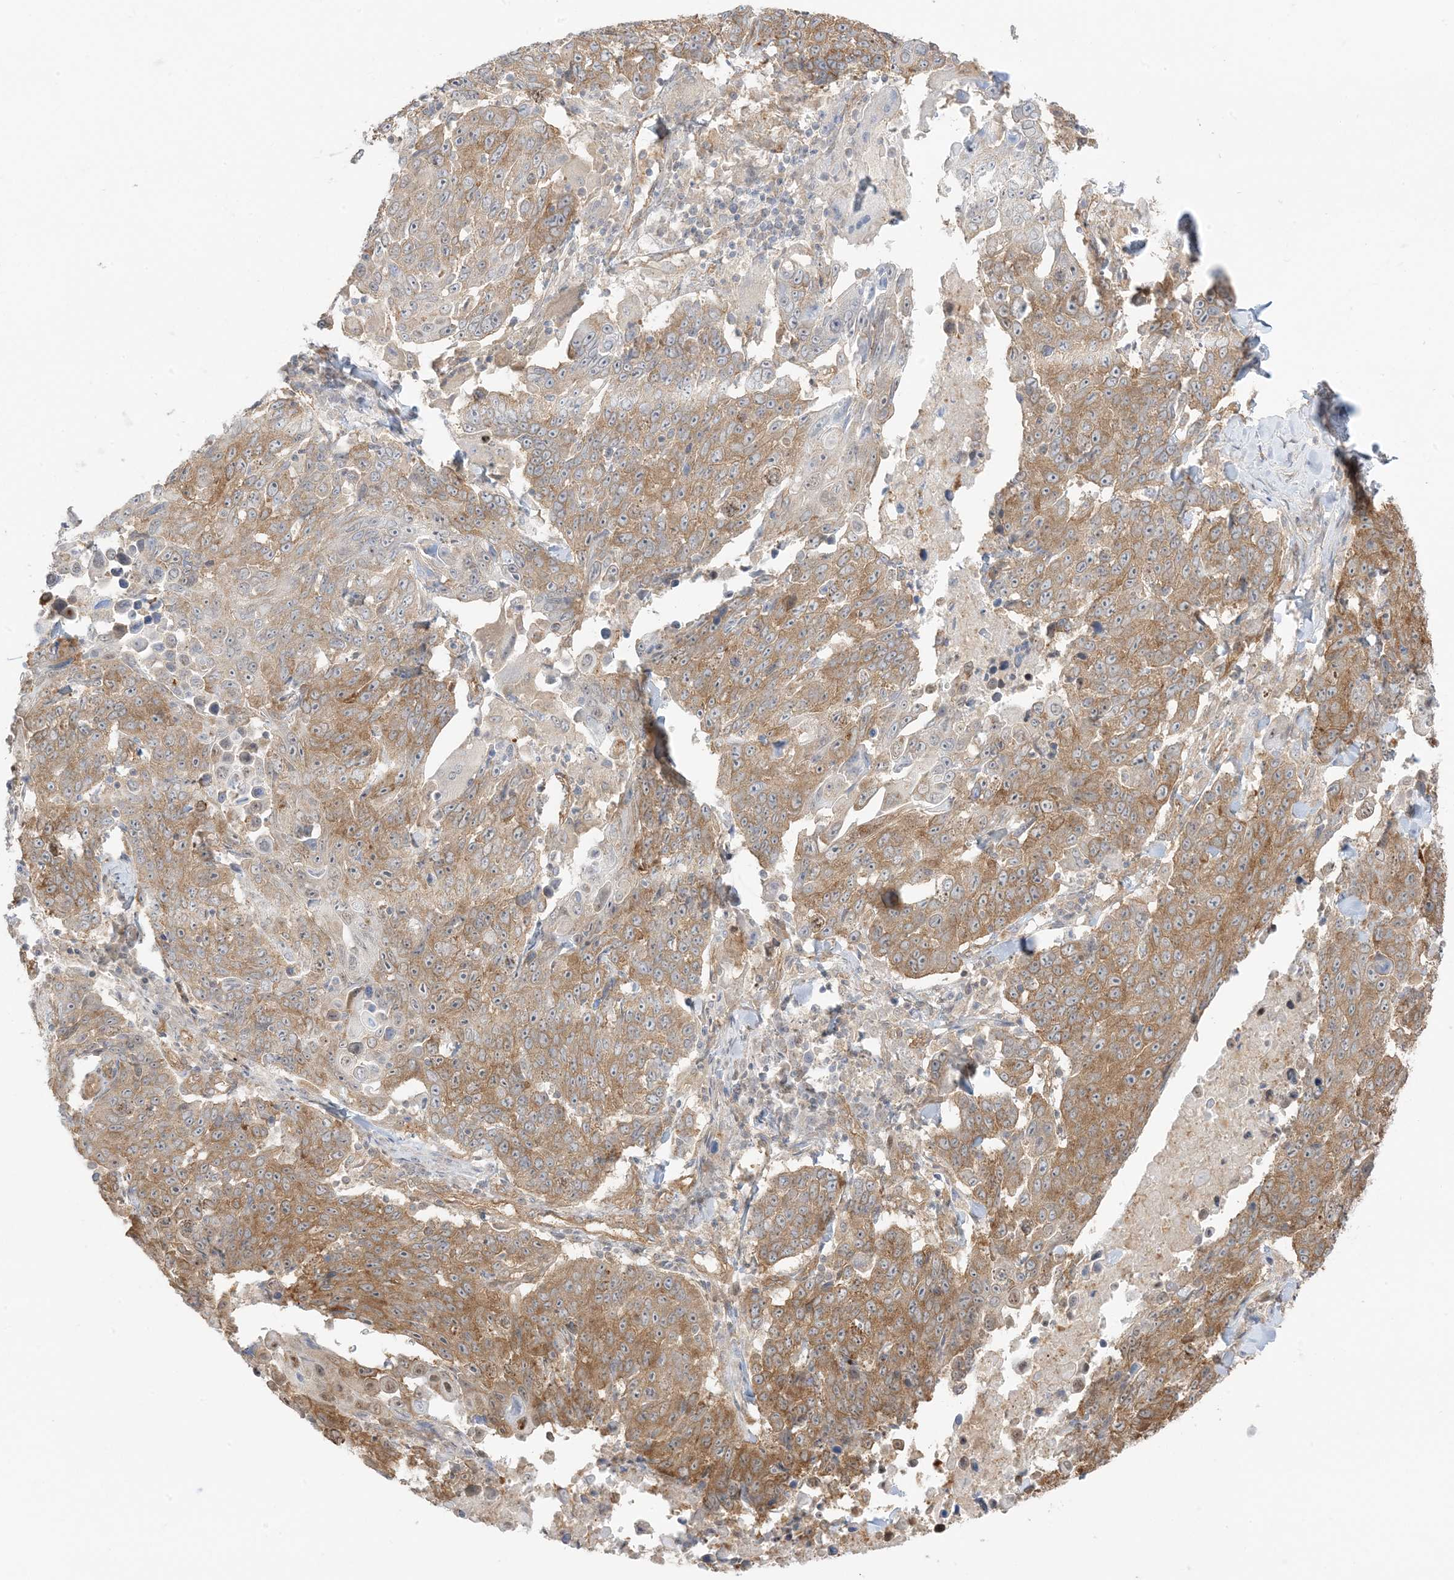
{"staining": {"intensity": "moderate", "quantity": ">75%", "location": "cytoplasmic/membranous"}, "tissue": "lung cancer", "cell_type": "Tumor cells", "image_type": "cancer", "snomed": [{"axis": "morphology", "description": "Squamous cell carcinoma, NOS"}, {"axis": "topography", "description": "Lung"}], "caption": "Tumor cells show medium levels of moderate cytoplasmic/membranous expression in about >75% of cells in human squamous cell carcinoma (lung).", "gene": "UBAP2L", "patient": {"sex": "male", "age": 66}}